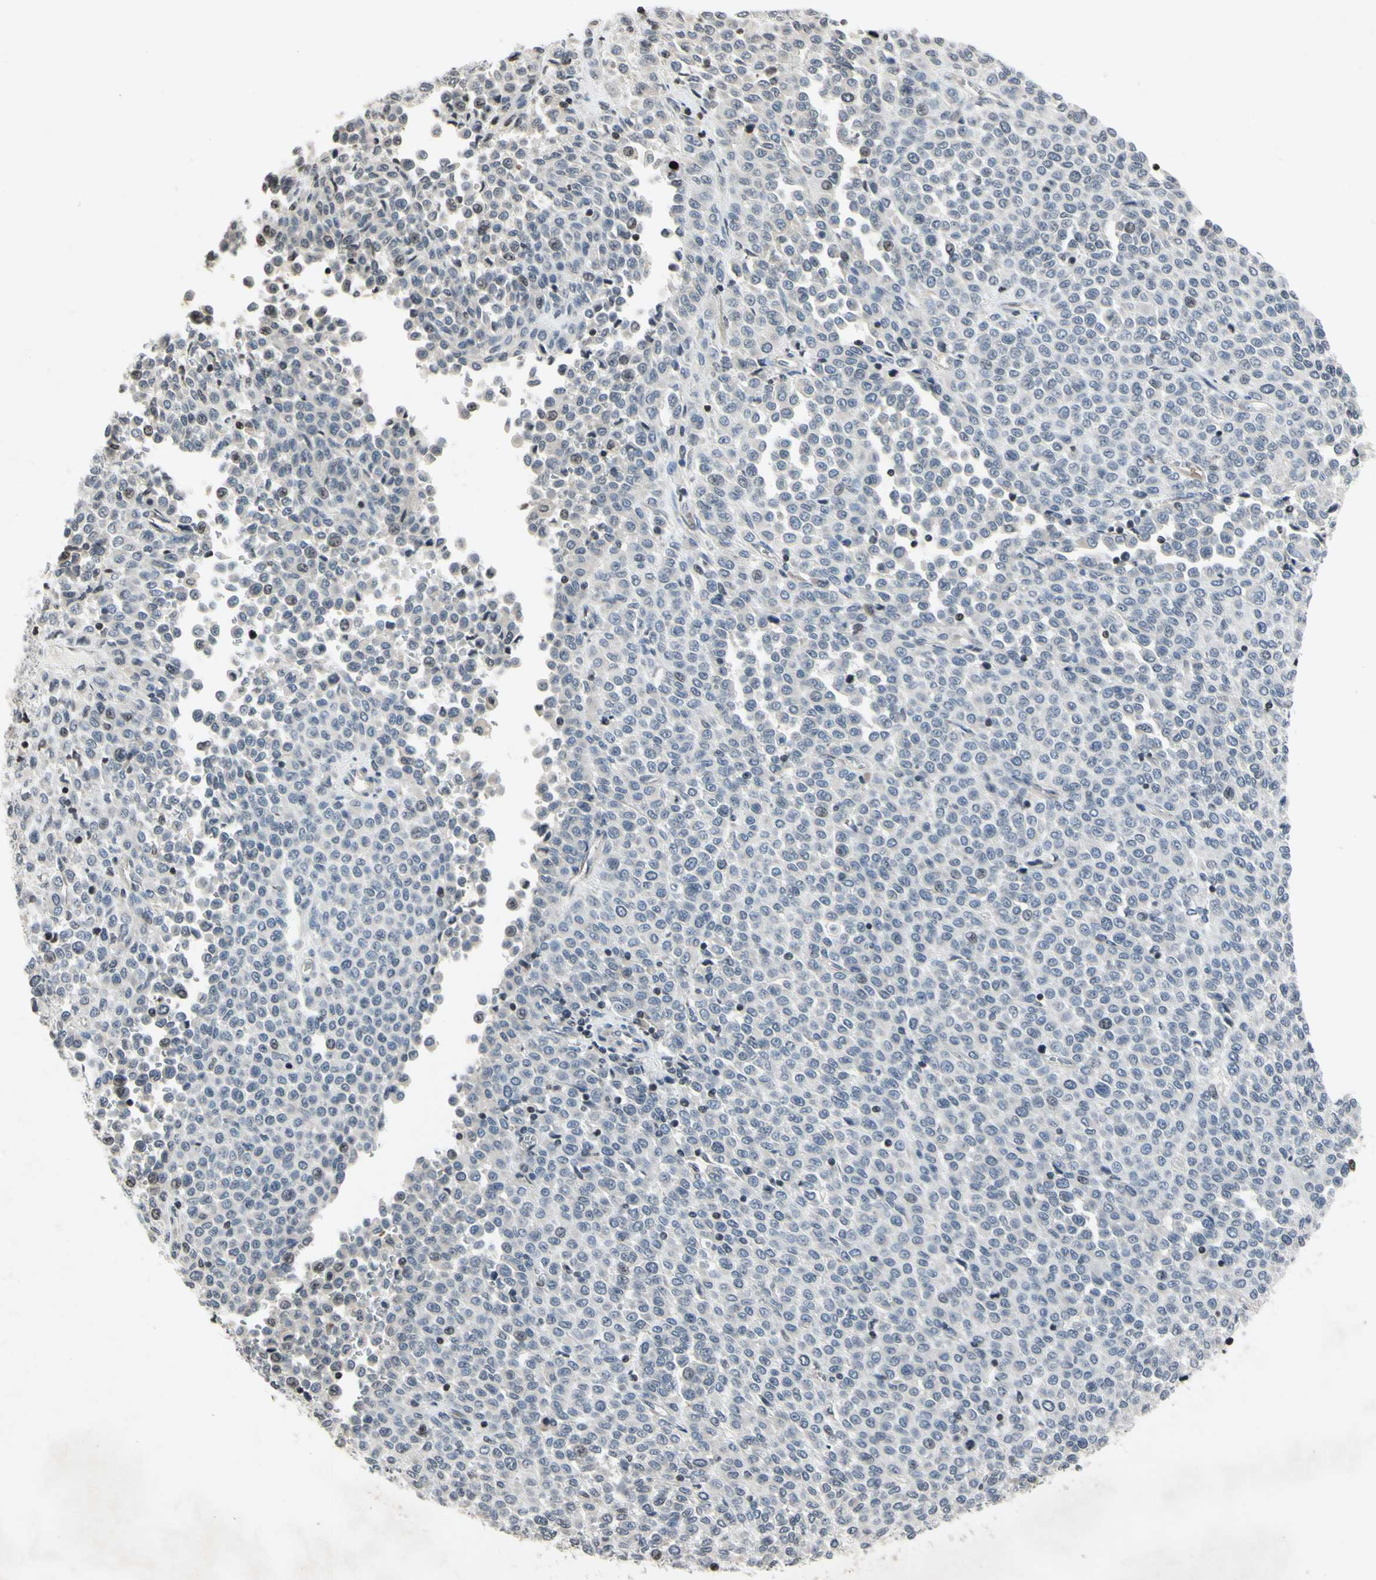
{"staining": {"intensity": "negative", "quantity": "none", "location": "none"}, "tissue": "melanoma", "cell_type": "Tumor cells", "image_type": "cancer", "snomed": [{"axis": "morphology", "description": "Malignant melanoma, Metastatic site"}, {"axis": "topography", "description": "Pancreas"}], "caption": "Immunohistochemistry micrograph of human melanoma stained for a protein (brown), which displays no staining in tumor cells. (Immunohistochemistry, brightfield microscopy, high magnification).", "gene": "ARG1", "patient": {"sex": "female", "age": 30}}